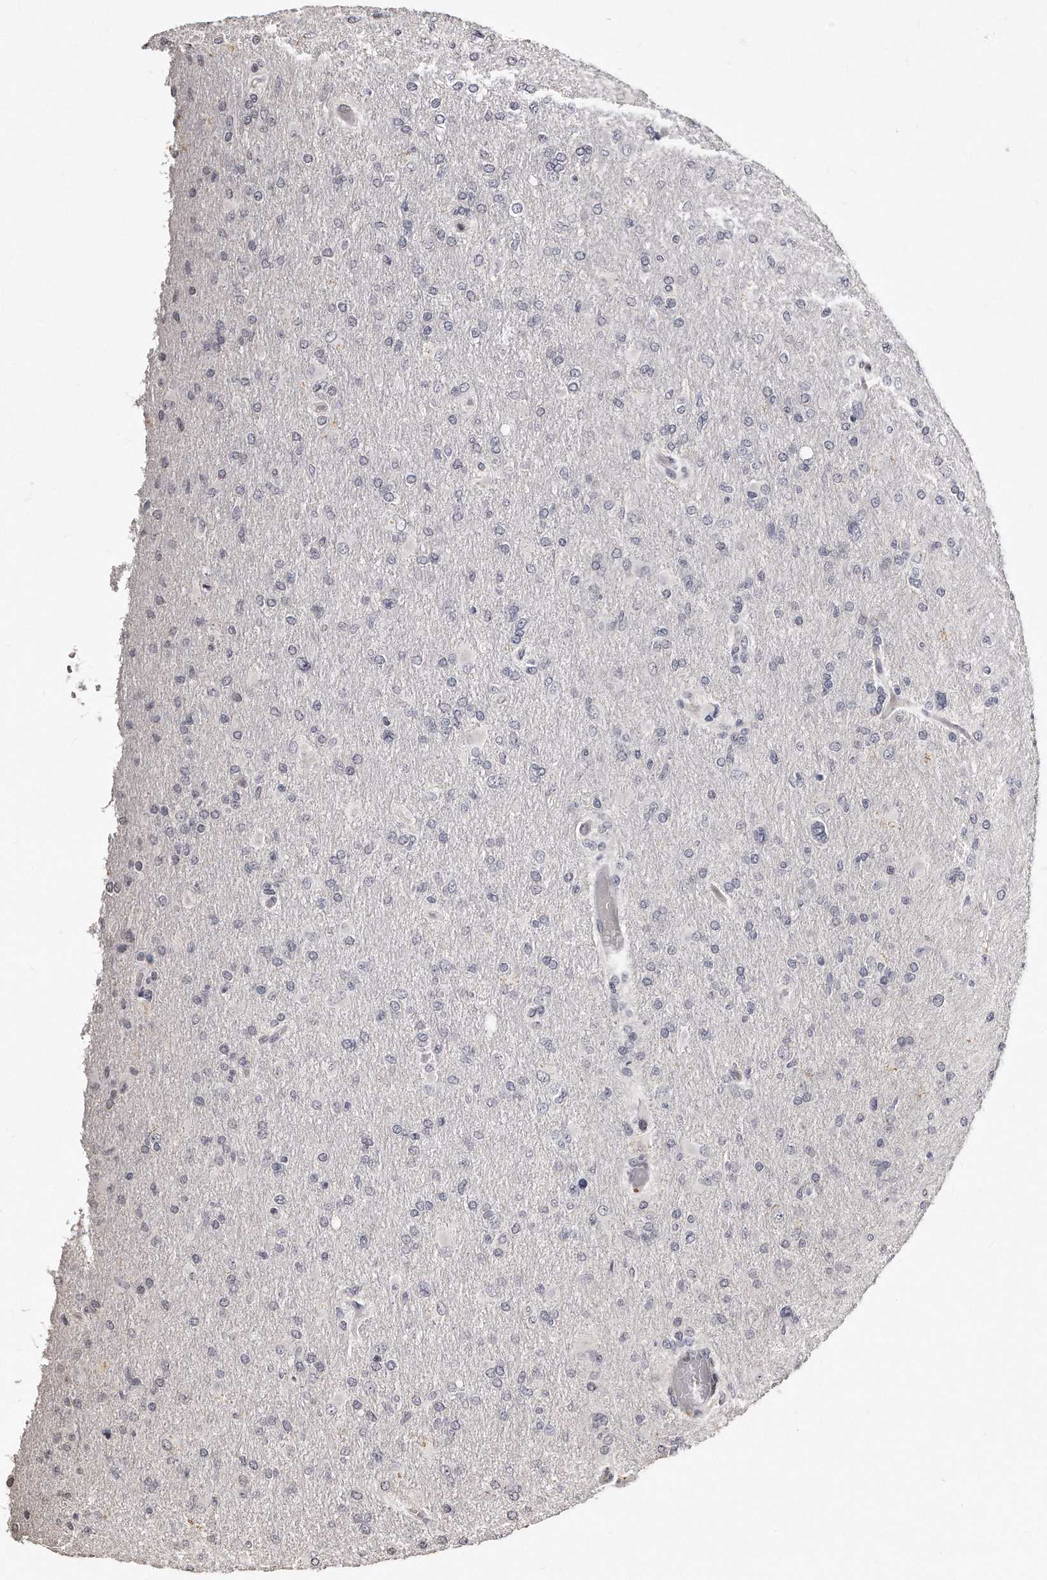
{"staining": {"intensity": "negative", "quantity": "none", "location": "none"}, "tissue": "glioma", "cell_type": "Tumor cells", "image_type": "cancer", "snomed": [{"axis": "morphology", "description": "Glioma, malignant, High grade"}, {"axis": "topography", "description": "Cerebral cortex"}], "caption": "This is an IHC micrograph of glioma. There is no expression in tumor cells.", "gene": "TSHR", "patient": {"sex": "female", "age": 36}}